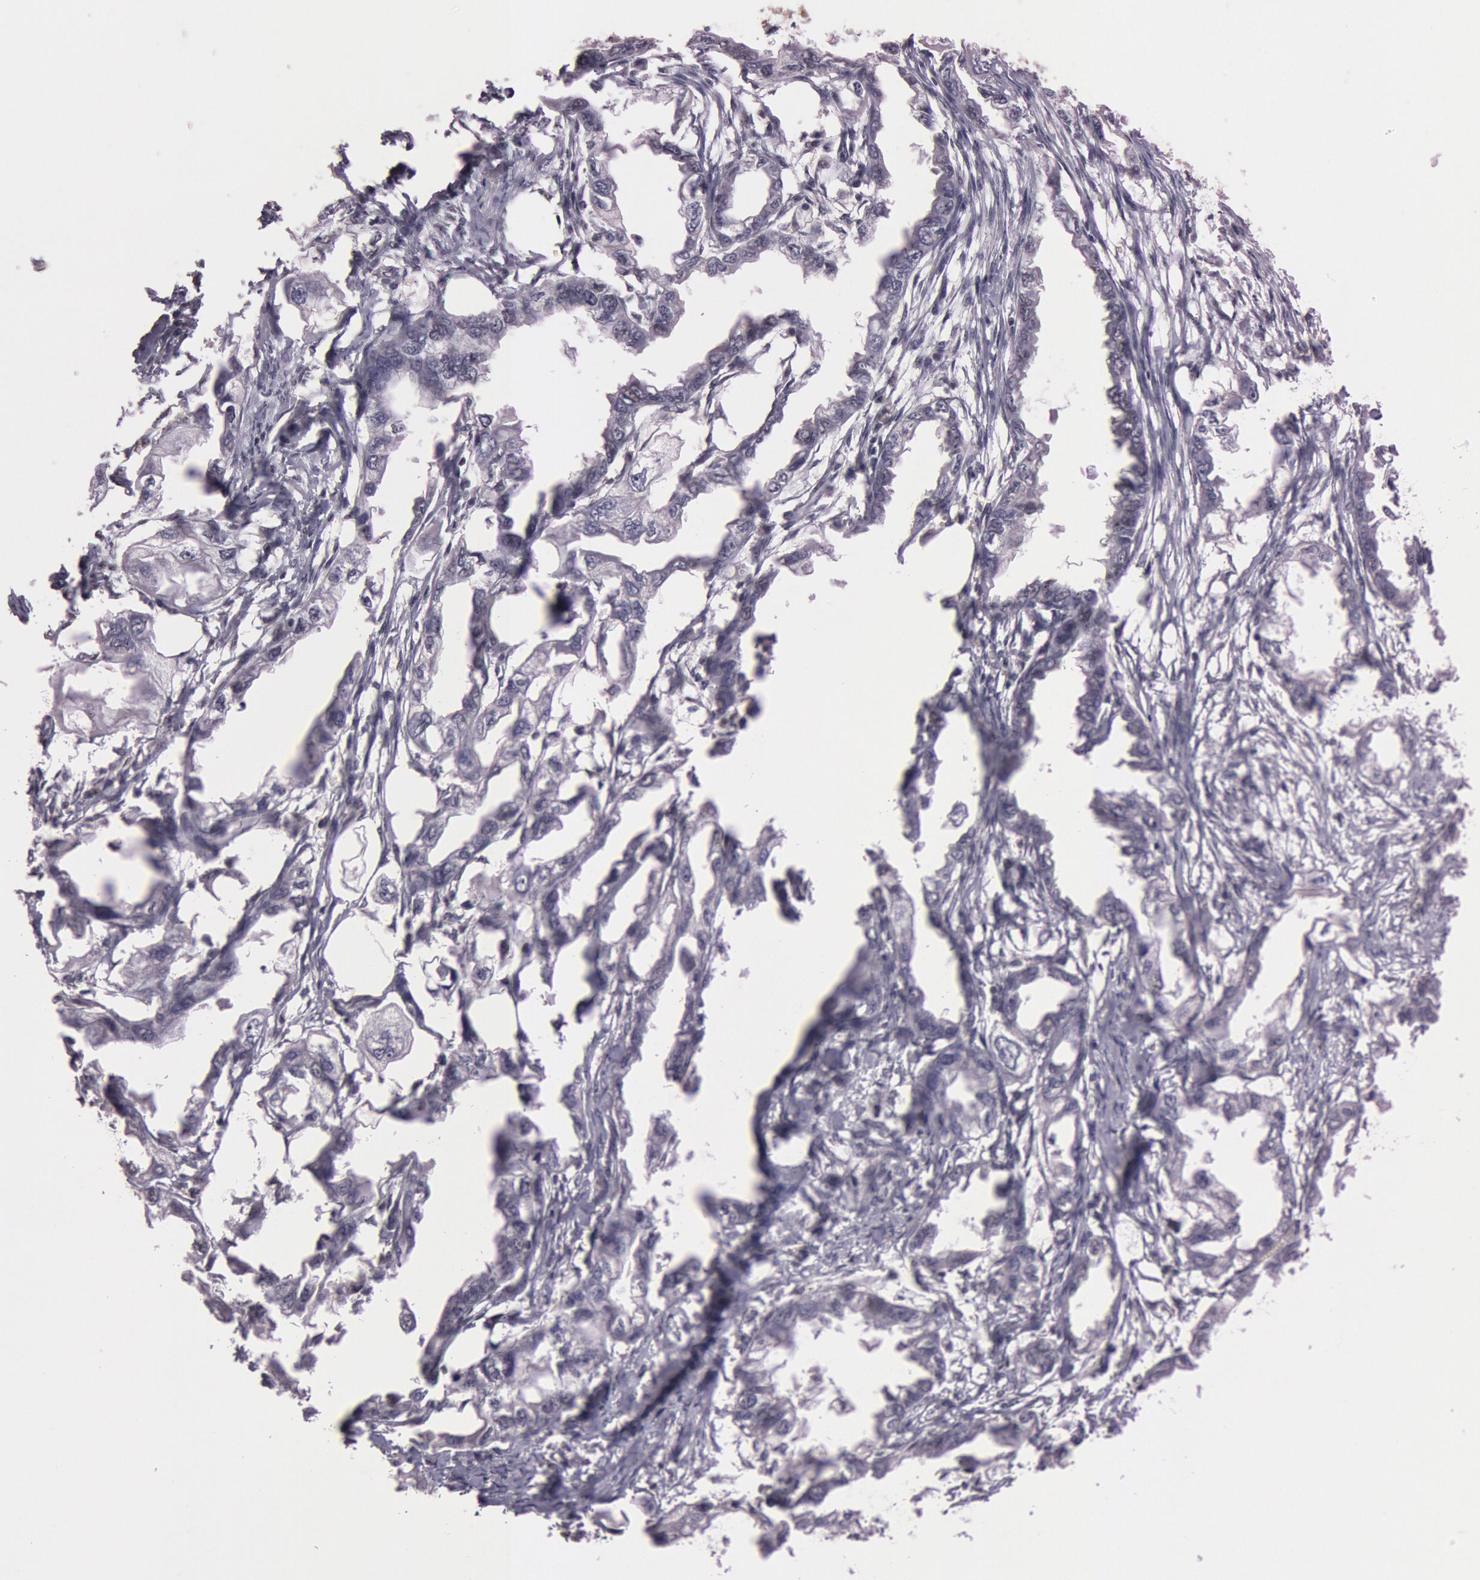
{"staining": {"intensity": "weak", "quantity": "<25%", "location": "nuclear"}, "tissue": "endometrial cancer", "cell_type": "Tumor cells", "image_type": "cancer", "snomed": [{"axis": "morphology", "description": "Adenocarcinoma, NOS"}, {"axis": "topography", "description": "Endometrium"}], "caption": "A micrograph of human endometrial cancer (adenocarcinoma) is negative for staining in tumor cells.", "gene": "TASL", "patient": {"sex": "female", "age": 67}}